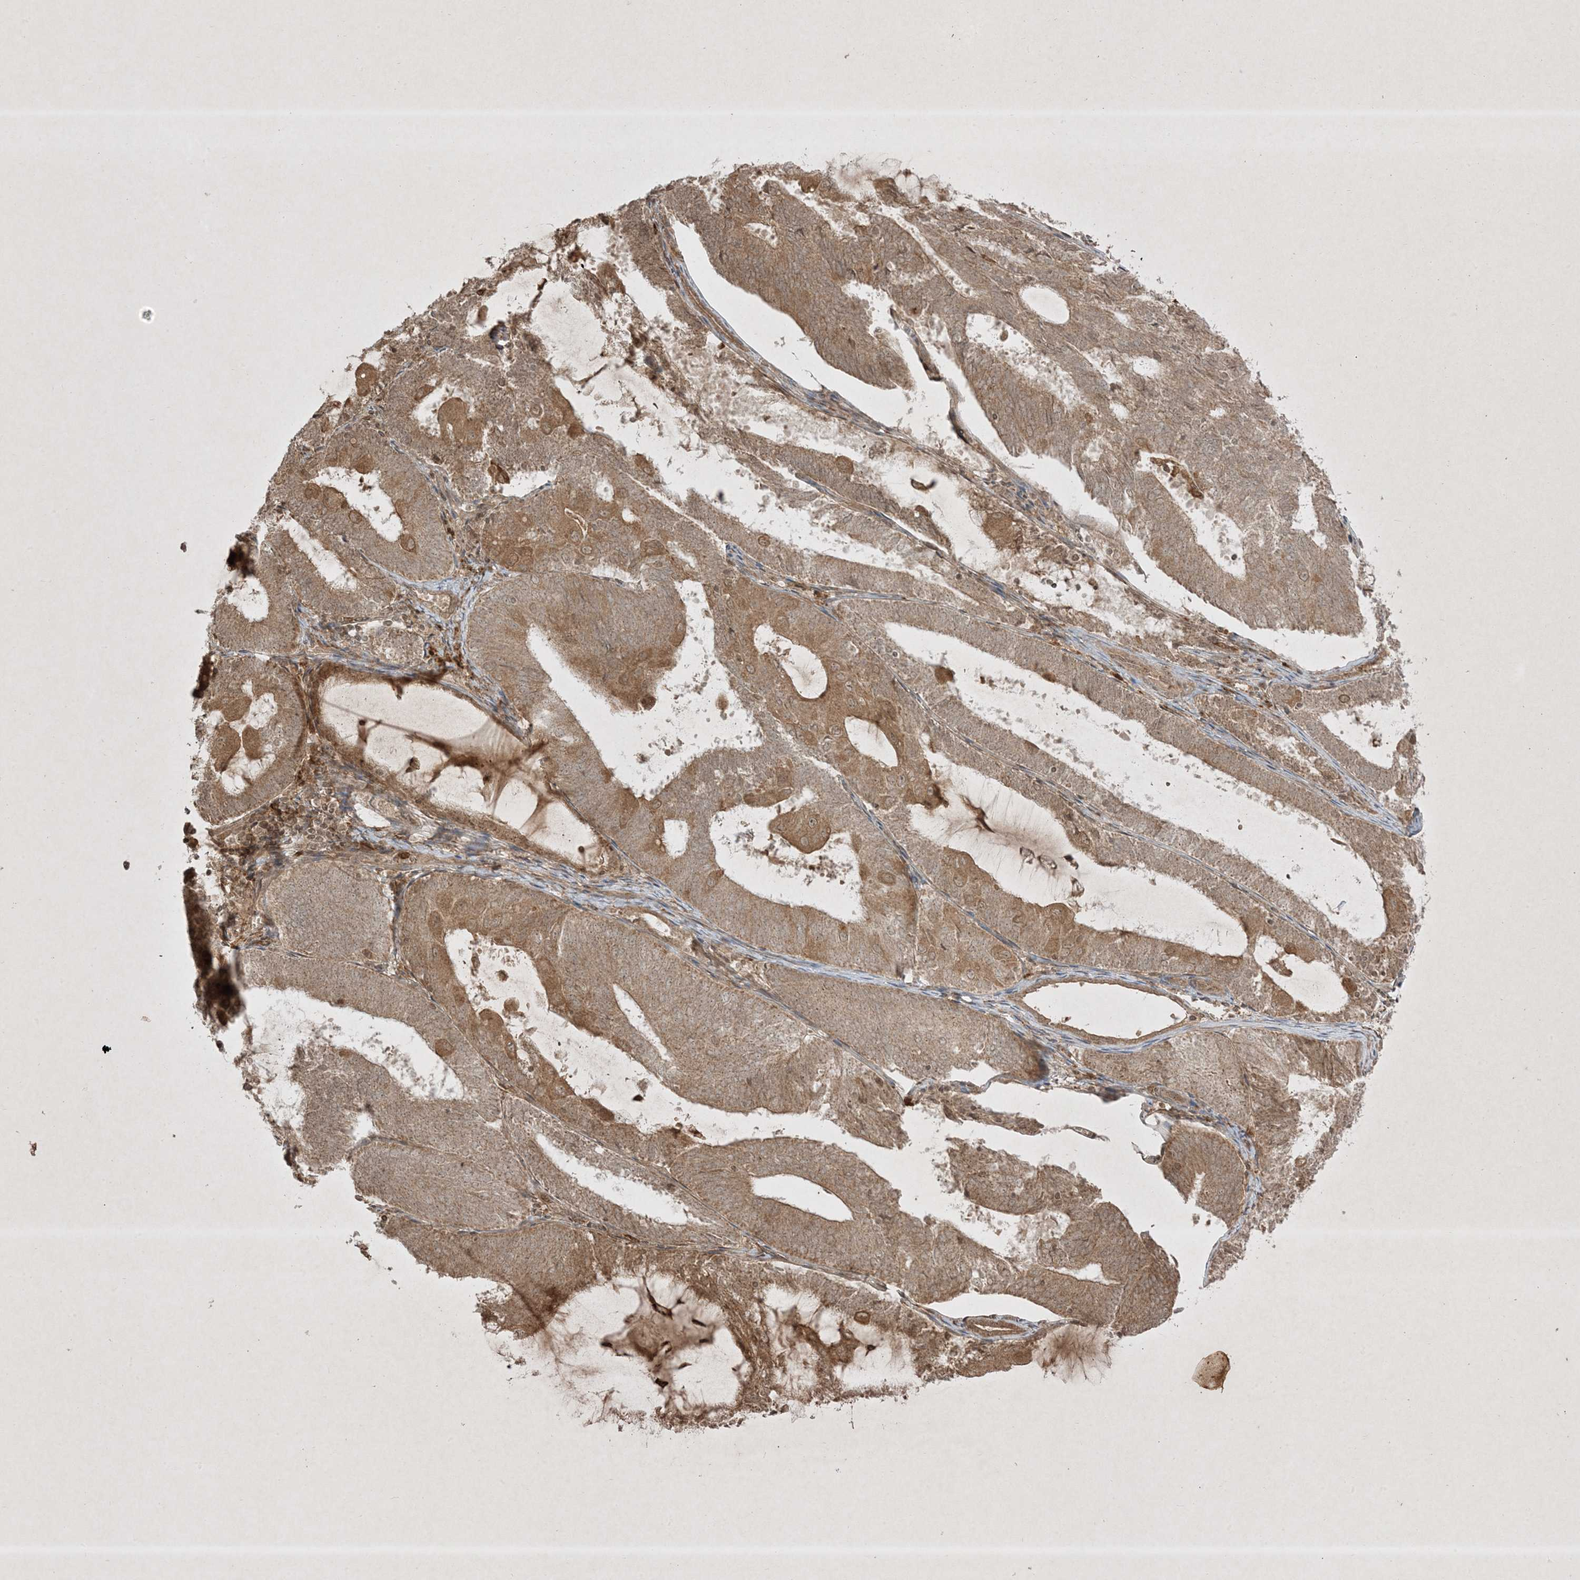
{"staining": {"intensity": "moderate", "quantity": "25%-75%", "location": "cytoplasmic/membranous"}, "tissue": "endometrial cancer", "cell_type": "Tumor cells", "image_type": "cancer", "snomed": [{"axis": "morphology", "description": "Adenocarcinoma, NOS"}, {"axis": "topography", "description": "Endometrium"}], "caption": "An image showing moderate cytoplasmic/membranous positivity in approximately 25%-75% of tumor cells in adenocarcinoma (endometrial), as visualized by brown immunohistochemical staining.", "gene": "PTK6", "patient": {"sex": "female", "age": 81}}